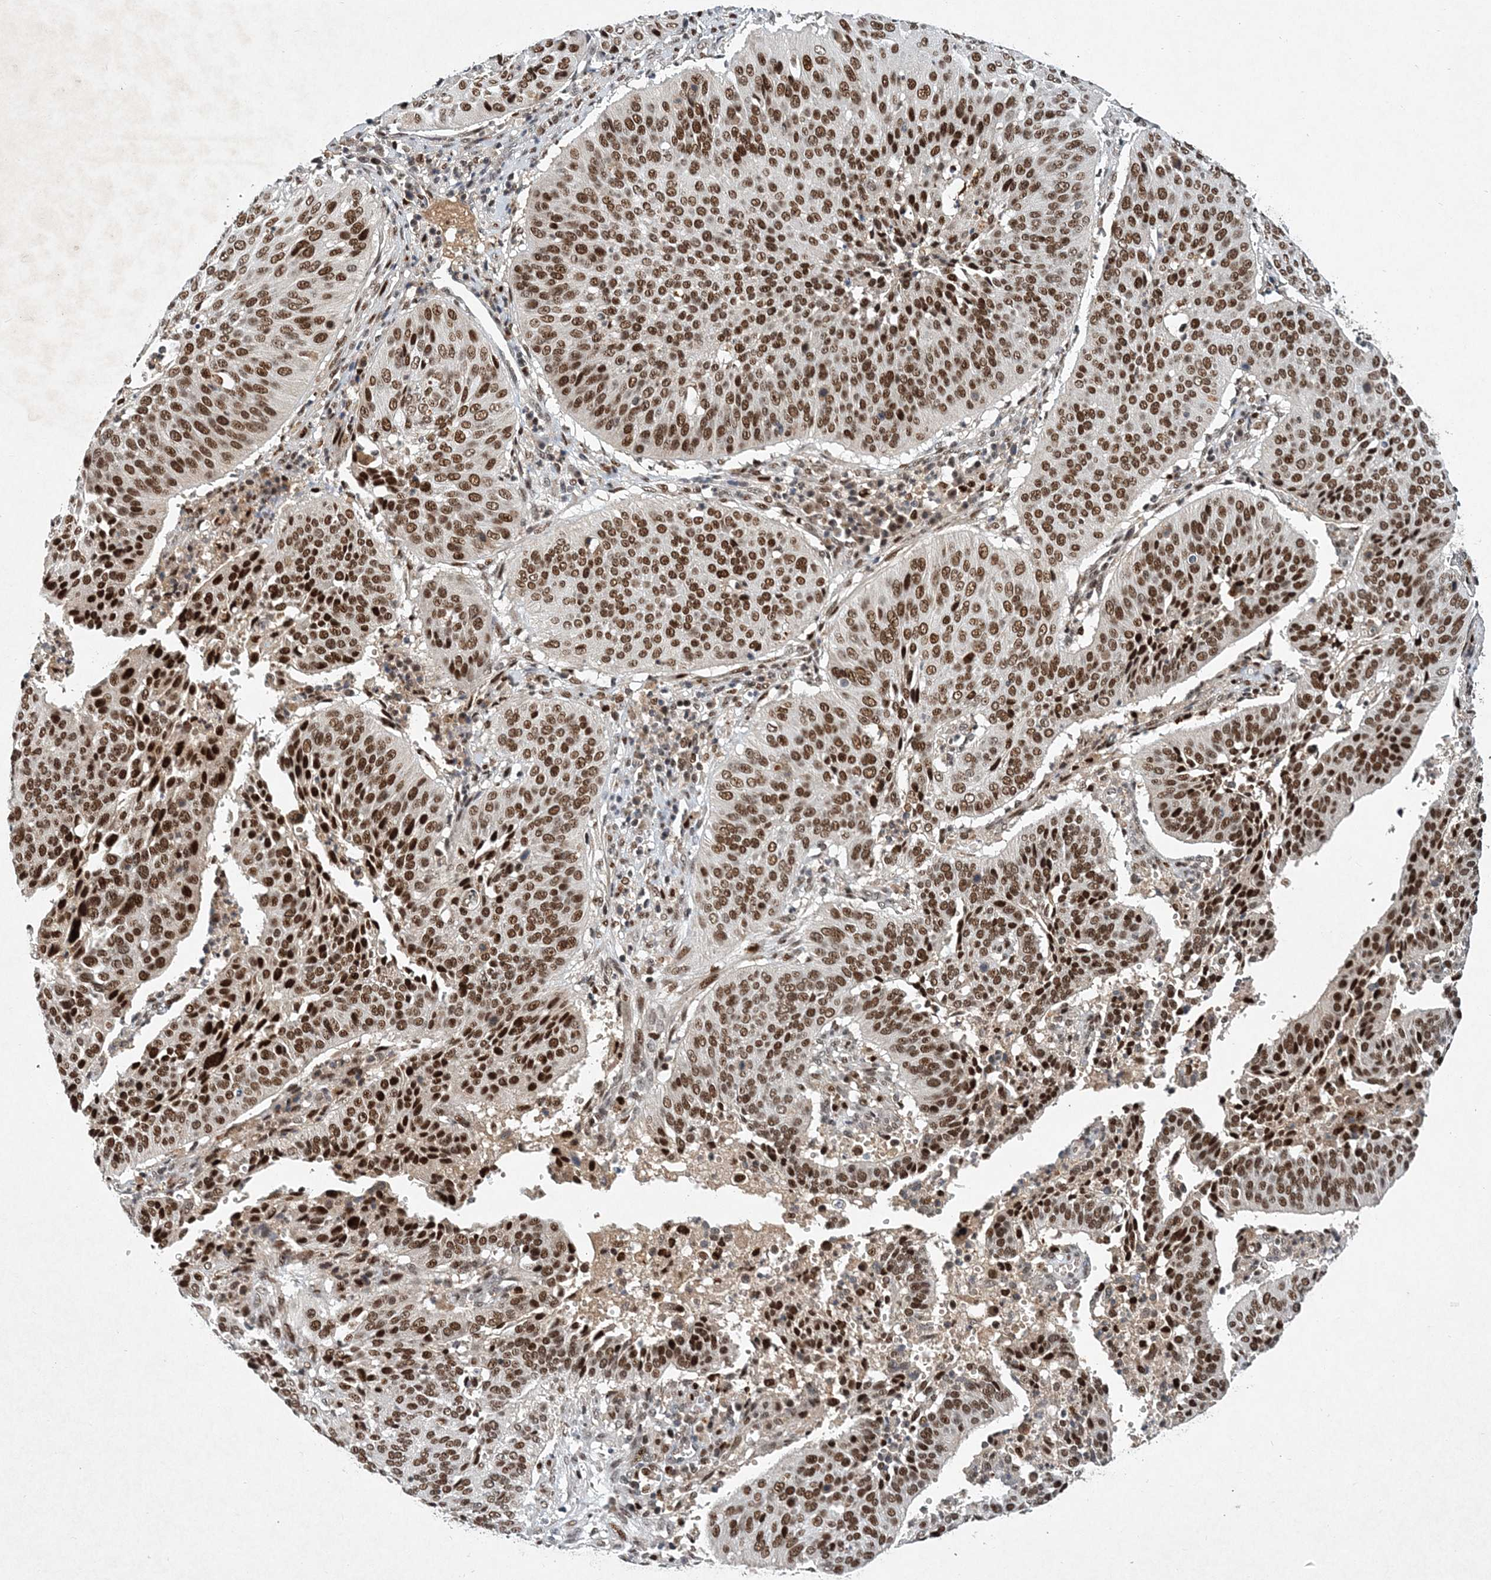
{"staining": {"intensity": "strong", "quantity": ">75%", "location": "nuclear"}, "tissue": "cervical cancer", "cell_type": "Tumor cells", "image_type": "cancer", "snomed": [{"axis": "morphology", "description": "Normal tissue, NOS"}, {"axis": "morphology", "description": "Squamous cell carcinoma, NOS"}, {"axis": "topography", "description": "Cervix"}], "caption": "IHC image of squamous cell carcinoma (cervical) stained for a protein (brown), which displays high levels of strong nuclear staining in approximately >75% of tumor cells.", "gene": "KPNA4", "patient": {"sex": "female", "age": 39}}